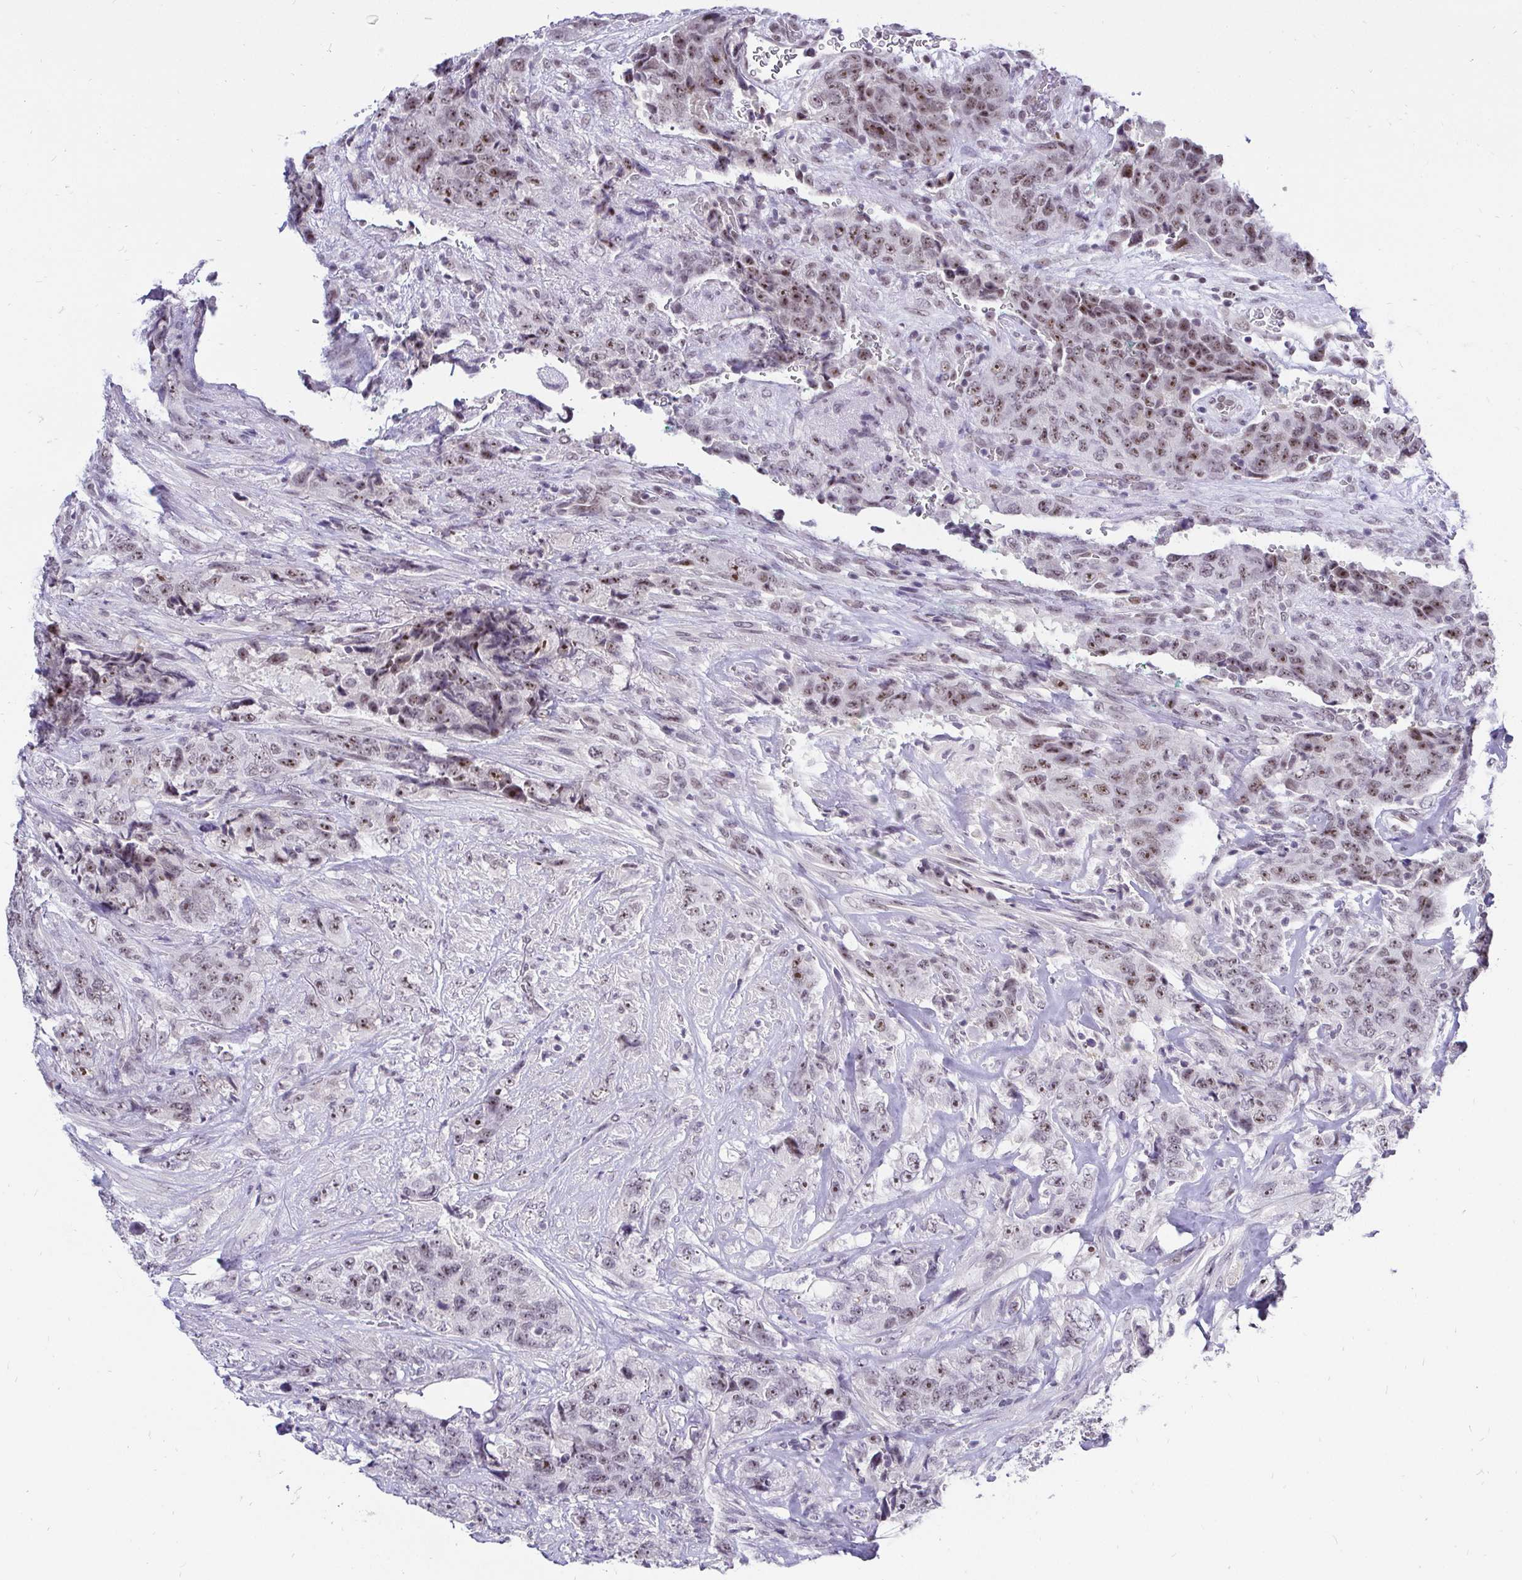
{"staining": {"intensity": "moderate", "quantity": "25%-75%", "location": "nuclear"}, "tissue": "urothelial cancer", "cell_type": "Tumor cells", "image_type": "cancer", "snomed": [{"axis": "morphology", "description": "Urothelial carcinoma, High grade"}, {"axis": "topography", "description": "Urinary bladder"}], "caption": "Protein staining of urothelial carcinoma (high-grade) tissue reveals moderate nuclear positivity in about 25%-75% of tumor cells. Using DAB (3,3'-diaminobenzidine) (brown) and hematoxylin (blue) stains, captured at high magnification using brightfield microscopy.", "gene": "ZNF860", "patient": {"sex": "female", "age": 78}}